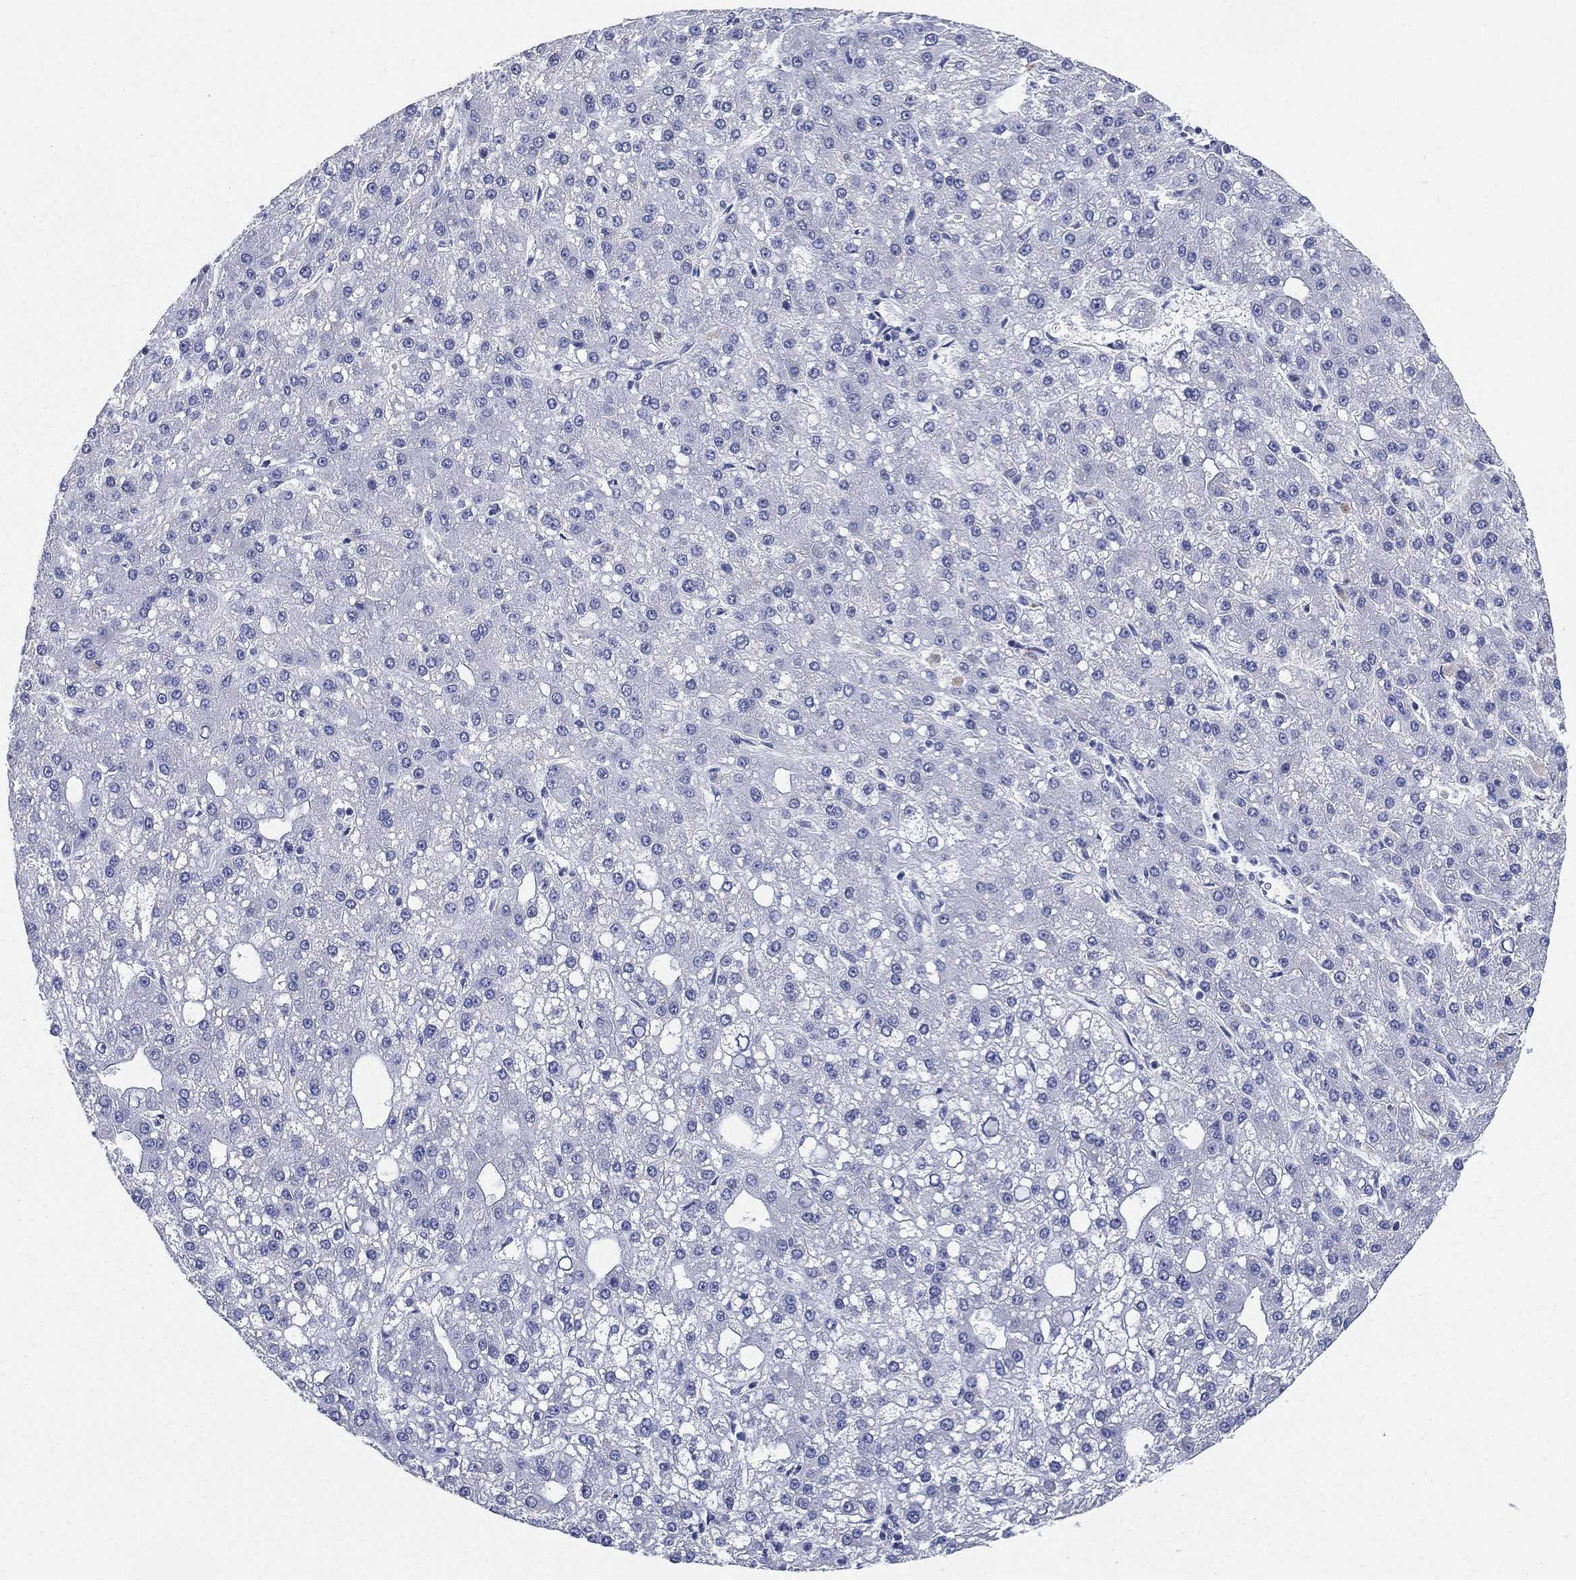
{"staining": {"intensity": "negative", "quantity": "none", "location": "none"}, "tissue": "liver cancer", "cell_type": "Tumor cells", "image_type": "cancer", "snomed": [{"axis": "morphology", "description": "Carcinoma, Hepatocellular, NOS"}, {"axis": "topography", "description": "Liver"}], "caption": "Photomicrograph shows no protein expression in tumor cells of liver cancer (hepatocellular carcinoma) tissue.", "gene": "IYD", "patient": {"sex": "male", "age": 67}}